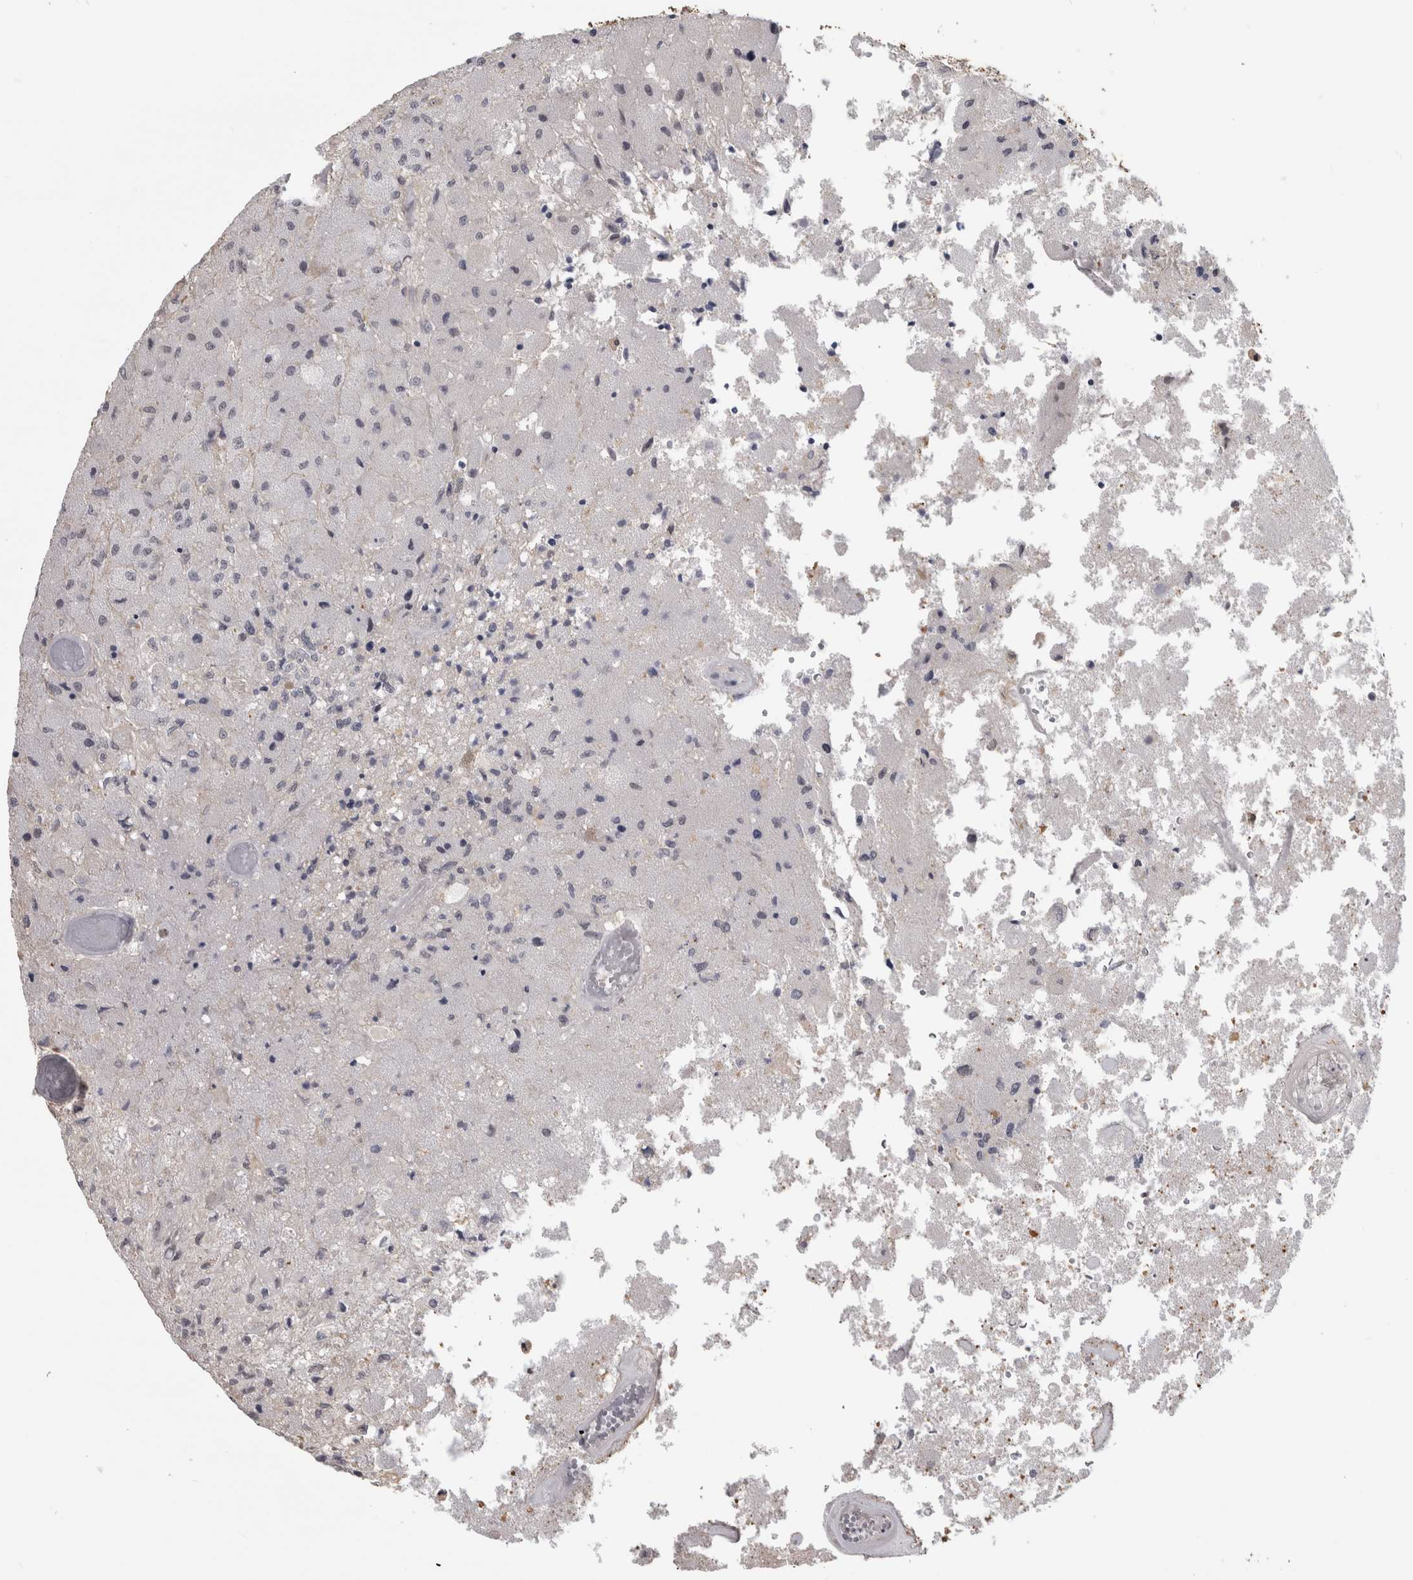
{"staining": {"intensity": "negative", "quantity": "none", "location": "none"}, "tissue": "glioma", "cell_type": "Tumor cells", "image_type": "cancer", "snomed": [{"axis": "morphology", "description": "Normal tissue, NOS"}, {"axis": "morphology", "description": "Glioma, malignant, High grade"}, {"axis": "topography", "description": "Cerebral cortex"}], "caption": "Immunohistochemistry (IHC) of glioma reveals no expression in tumor cells.", "gene": "ARID4B", "patient": {"sex": "male", "age": 77}}